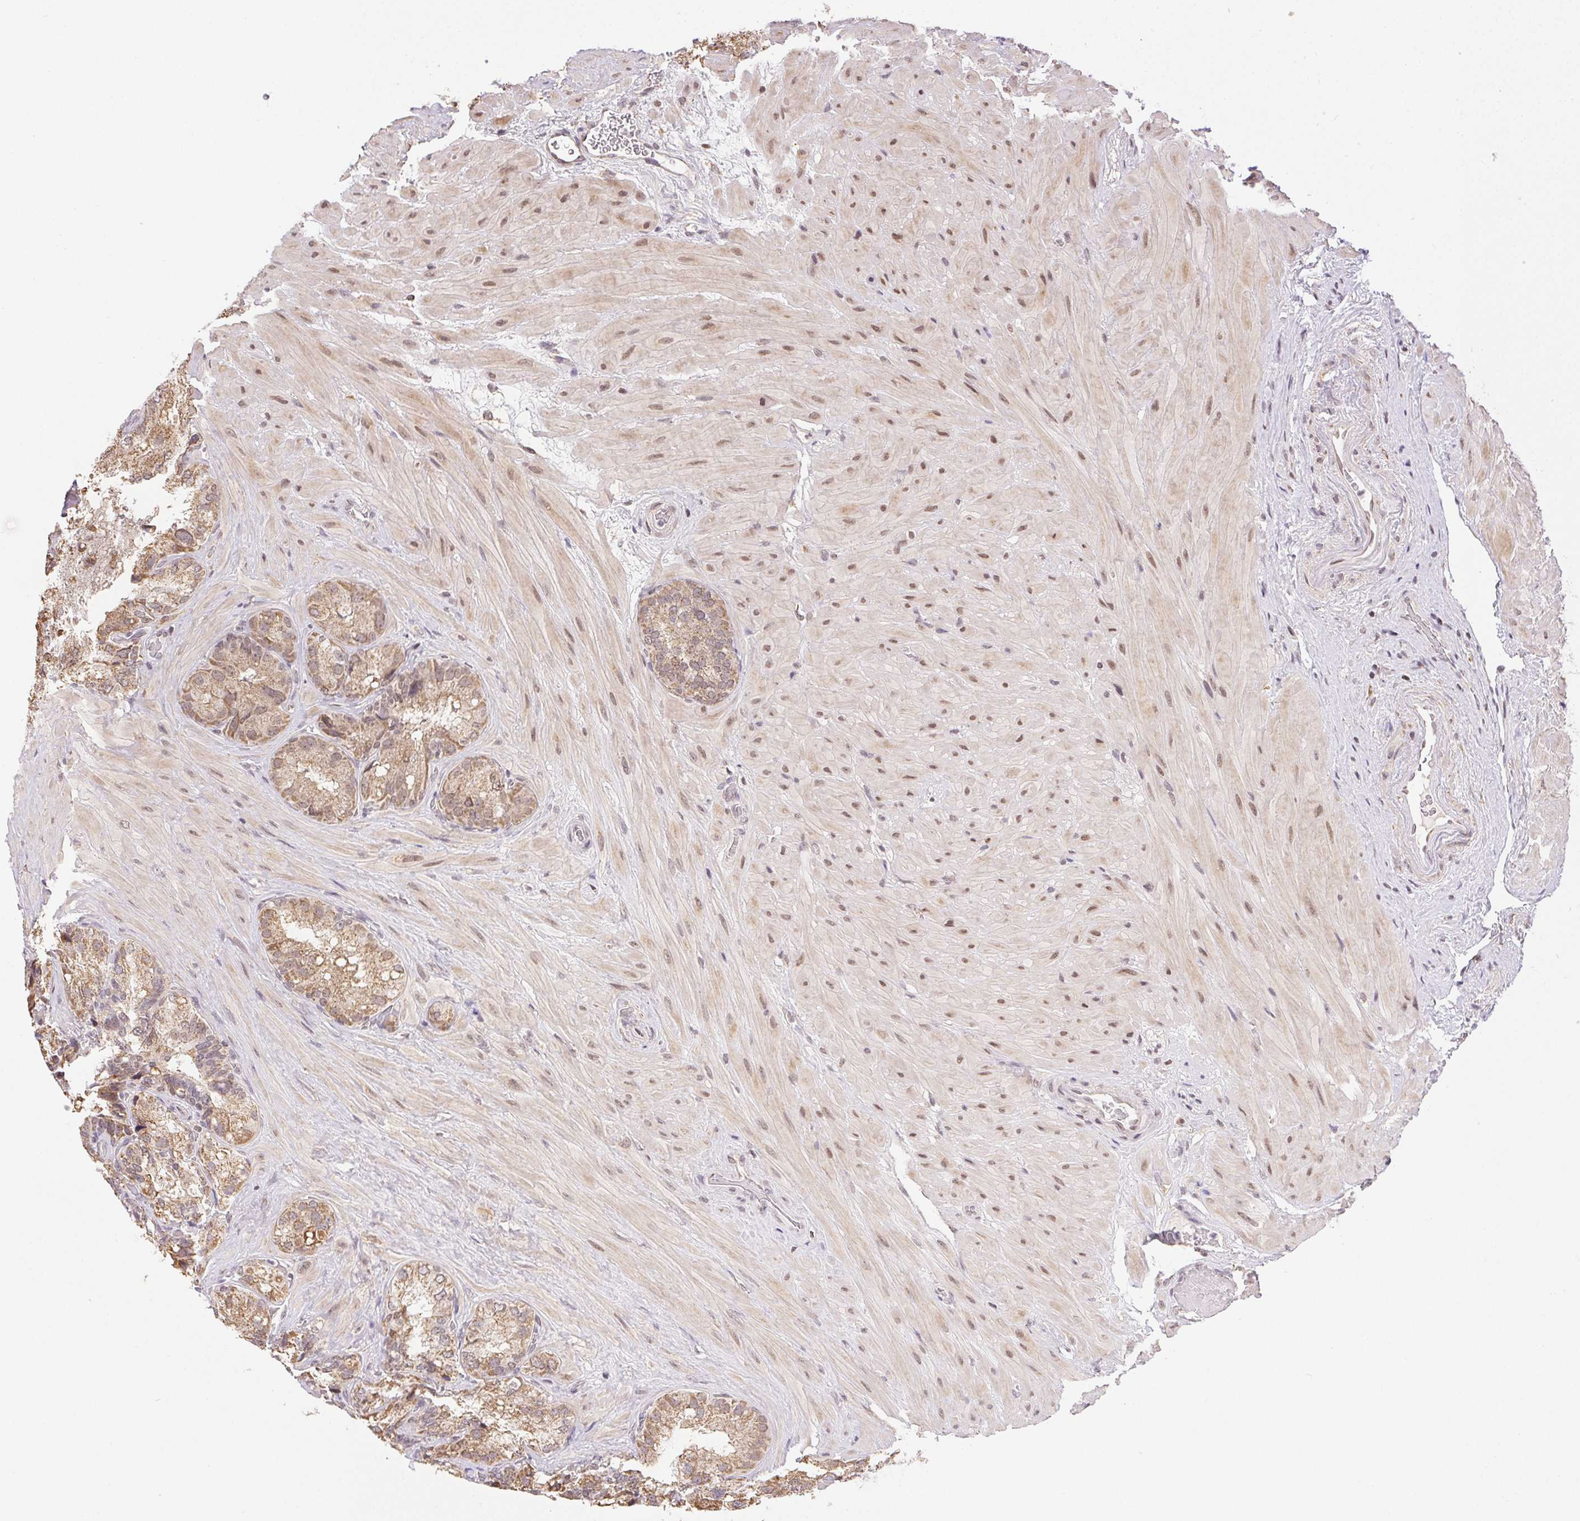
{"staining": {"intensity": "weak", "quantity": ">75%", "location": "cytoplasmic/membranous"}, "tissue": "seminal vesicle", "cell_type": "Glandular cells", "image_type": "normal", "snomed": [{"axis": "morphology", "description": "Normal tissue, NOS"}, {"axis": "topography", "description": "Seminal veicle"}], "caption": "A micrograph of human seminal vesicle stained for a protein demonstrates weak cytoplasmic/membranous brown staining in glandular cells. The protein is shown in brown color, while the nuclei are stained blue.", "gene": "PIWIL4", "patient": {"sex": "male", "age": 60}}